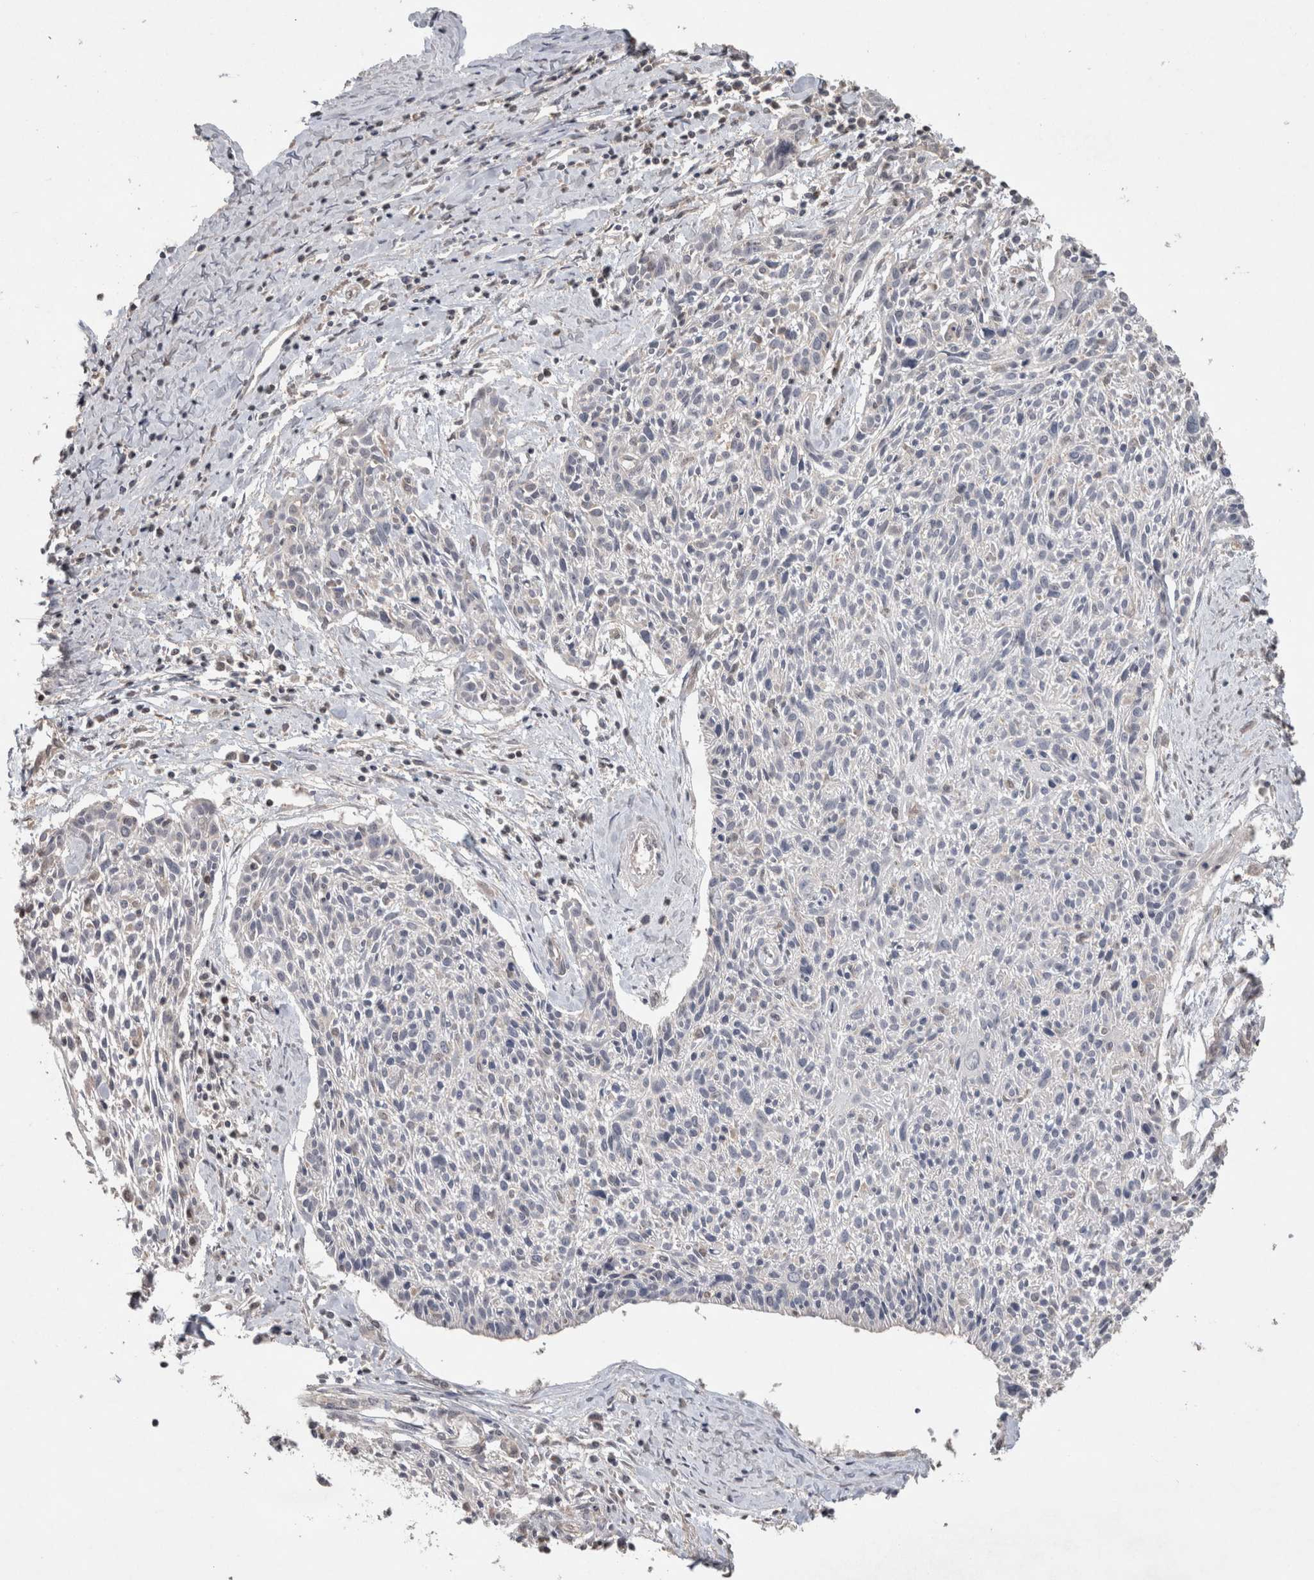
{"staining": {"intensity": "negative", "quantity": "none", "location": "none"}, "tissue": "cervical cancer", "cell_type": "Tumor cells", "image_type": "cancer", "snomed": [{"axis": "morphology", "description": "Squamous cell carcinoma, NOS"}, {"axis": "topography", "description": "Cervix"}], "caption": "Photomicrograph shows no significant protein expression in tumor cells of cervical cancer (squamous cell carcinoma).", "gene": "TRIM5", "patient": {"sex": "female", "age": 51}}